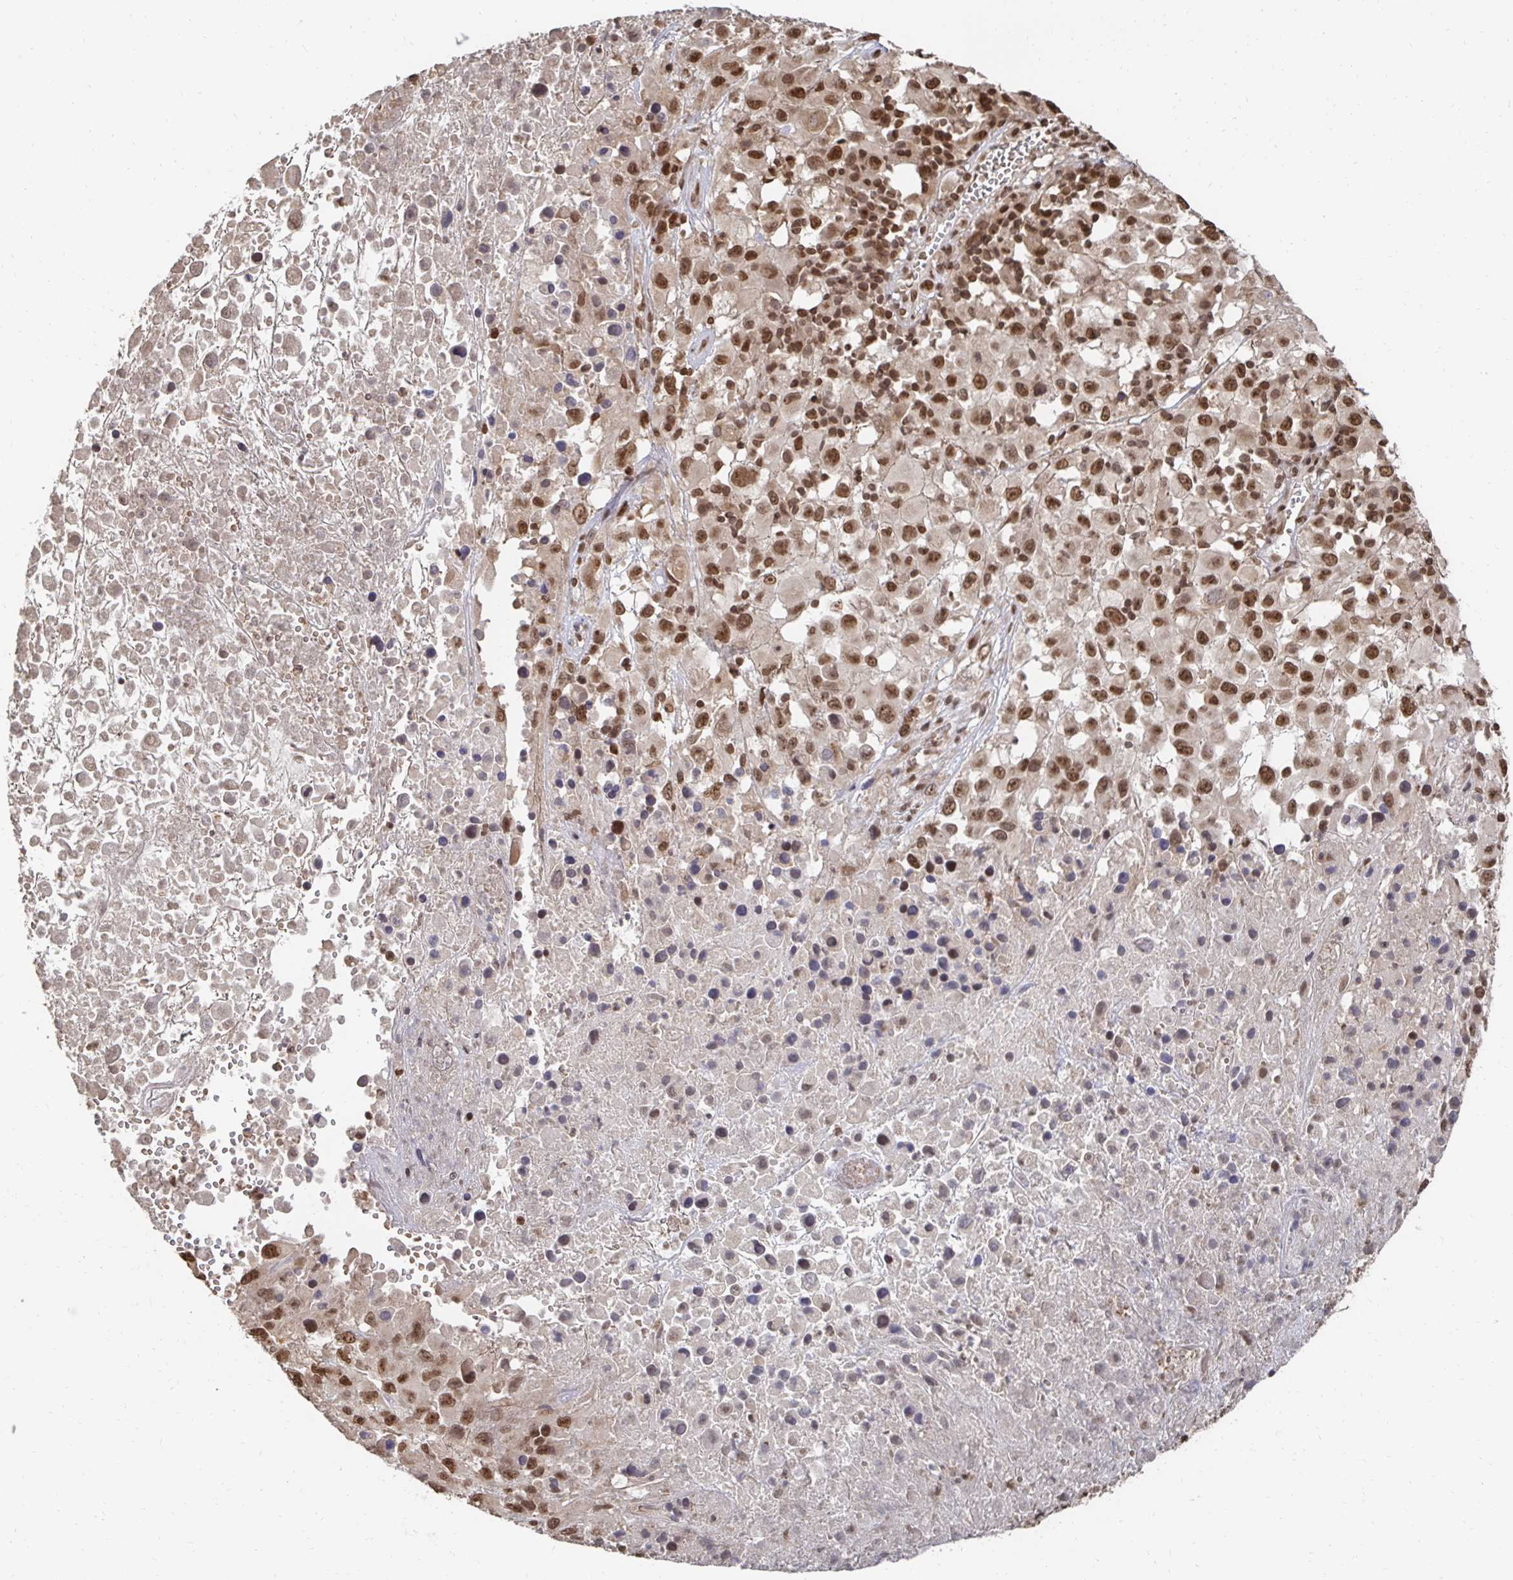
{"staining": {"intensity": "moderate", "quantity": ">75%", "location": "nuclear"}, "tissue": "melanoma", "cell_type": "Tumor cells", "image_type": "cancer", "snomed": [{"axis": "morphology", "description": "Malignant melanoma, Metastatic site"}, {"axis": "topography", "description": "Soft tissue"}], "caption": "High-power microscopy captured an IHC histopathology image of malignant melanoma (metastatic site), revealing moderate nuclear staining in approximately >75% of tumor cells.", "gene": "GTF3C6", "patient": {"sex": "male", "age": 50}}